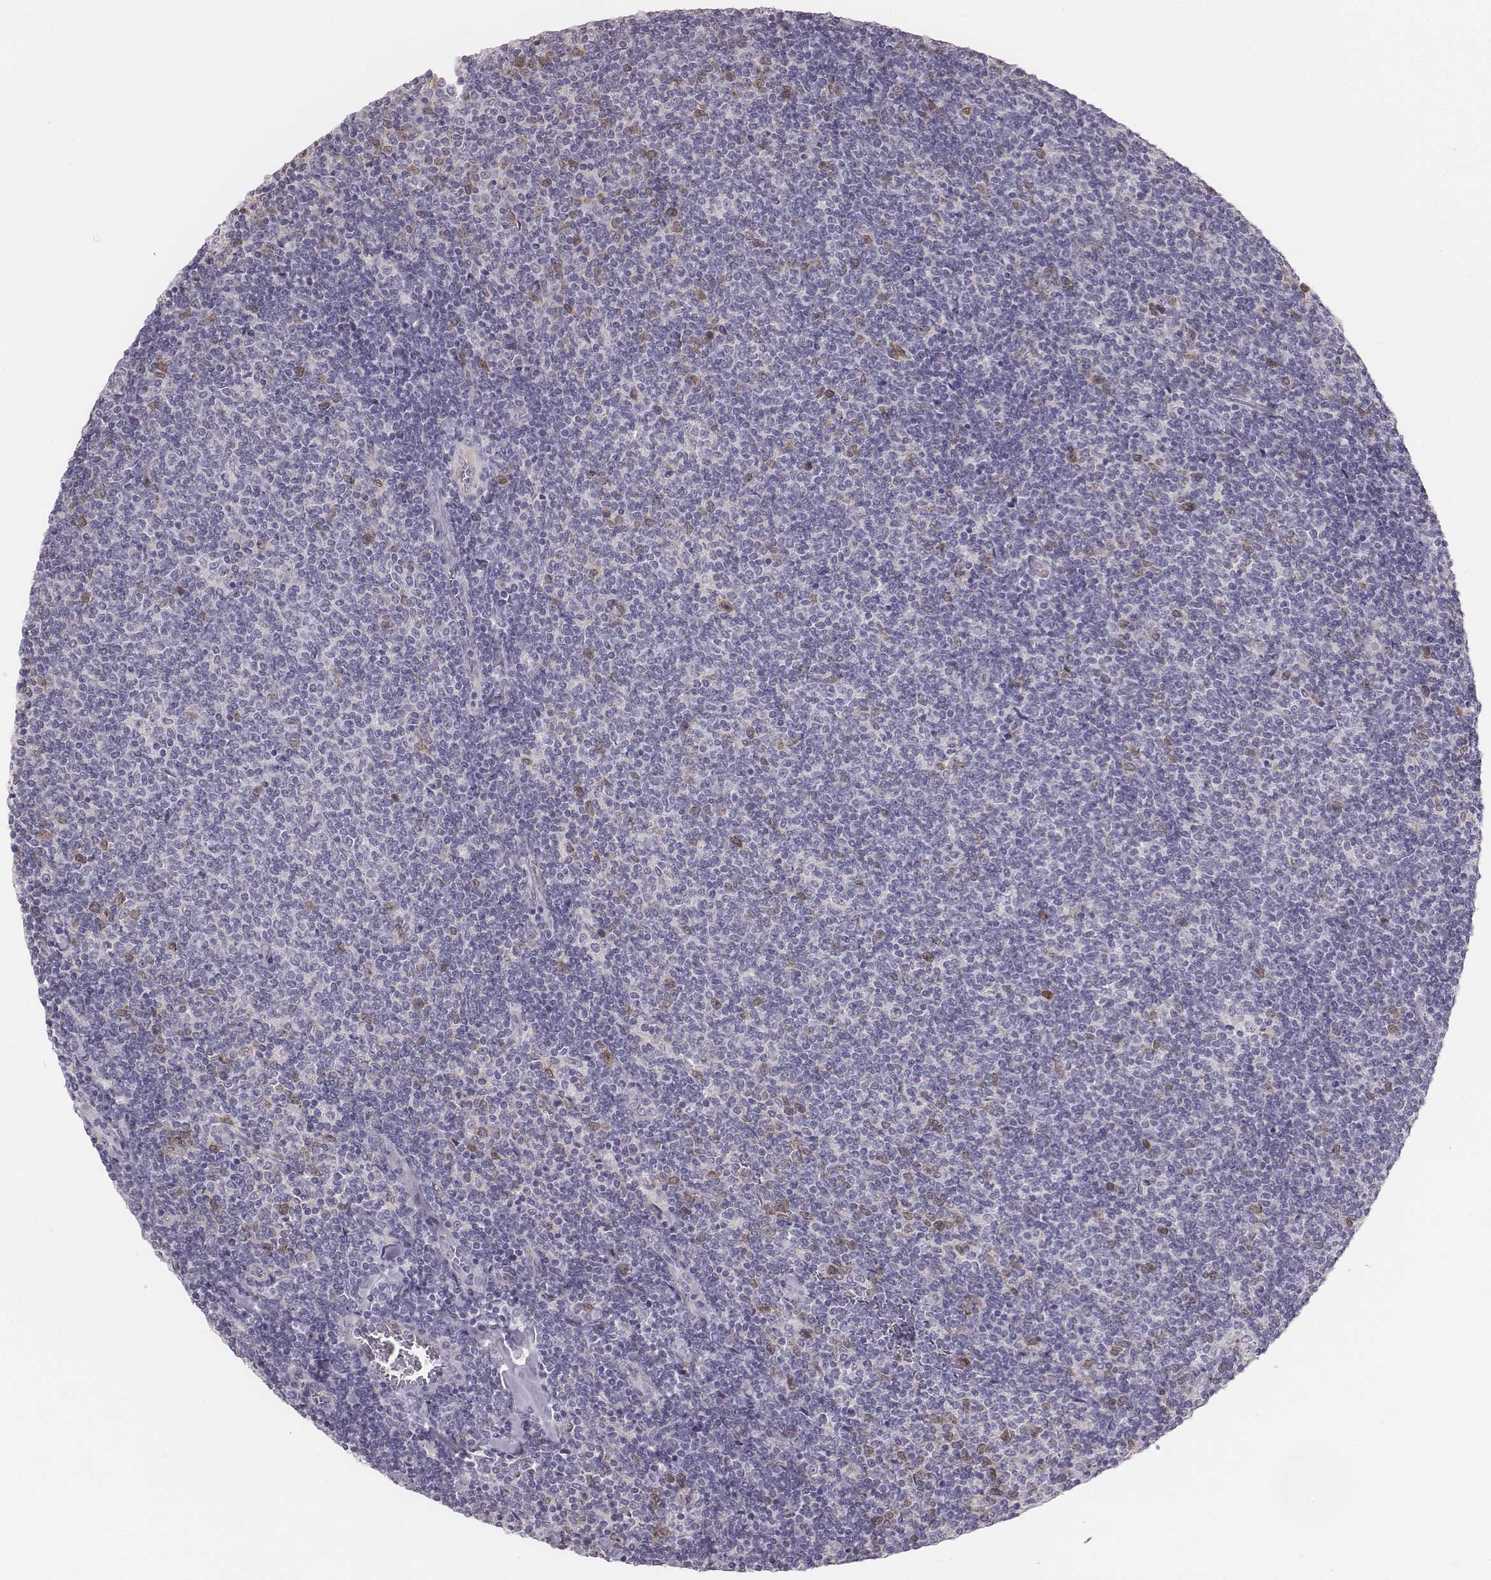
{"staining": {"intensity": "weak", "quantity": "<25%", "location": "nuclear"}, "tissue": "lymphoma", "cell_type": "Tumor cells", "image_type": "cancer", "snomed": [{"axis": "morphology", "description": "Malignant lymphoma, non-Hodgkin's type, Low grade"}, {"axis": "topography", "description": "Lymph node"}], "caption": "Immunohistochemistry (IHC) photomicrograph of neoplastic tissue: lymphoma stained with DAB (3,3'-diaminobenzidine) shows no significant protein positivity in tumor cells.", "gene": "PBK", "patient": {"sex": "male", "age": 52}}